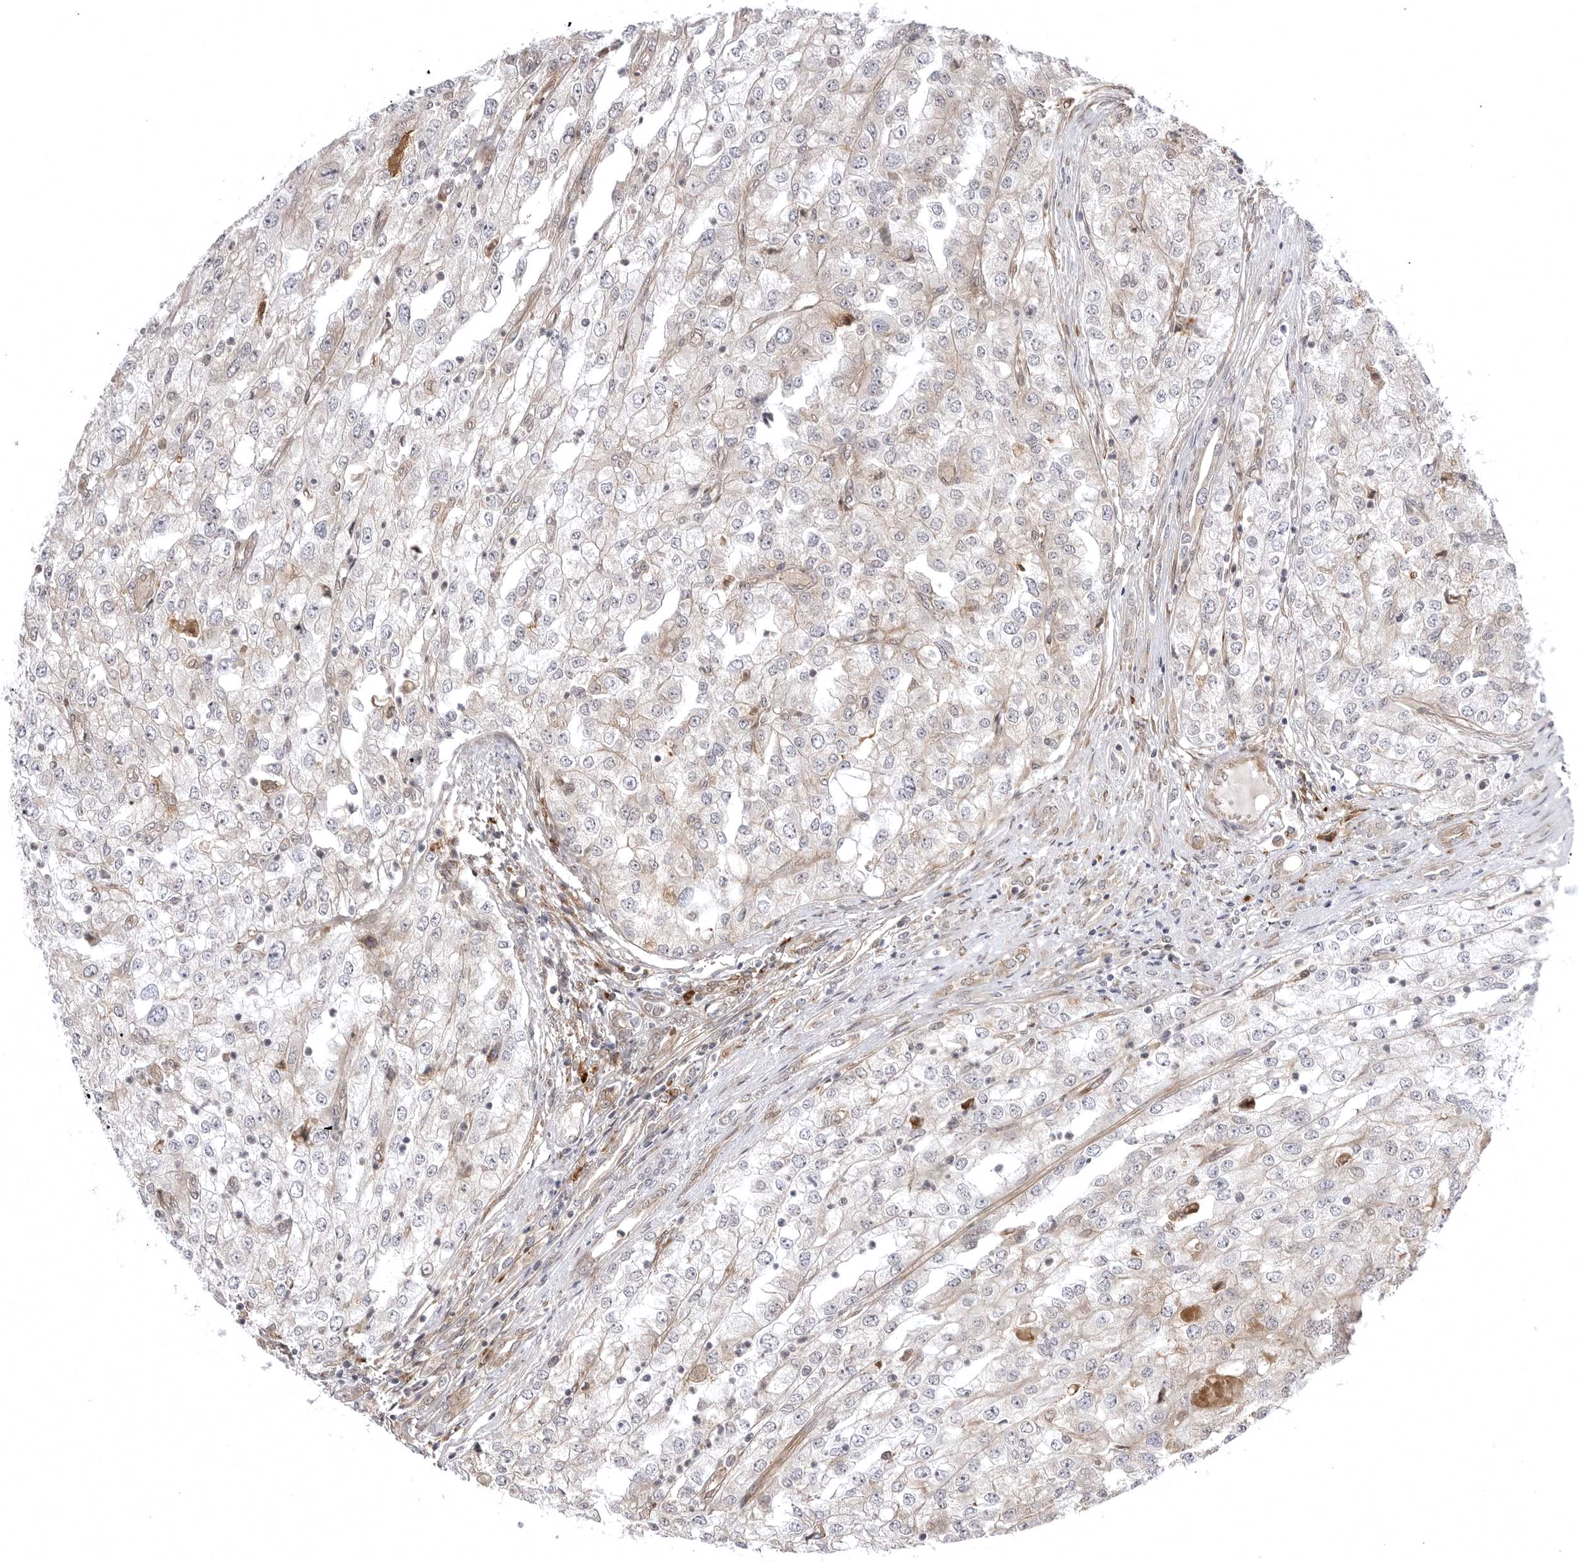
{"staining": {"intensity": "weak", "quantity": "25%-75%", "location": "cytoplasmic/membranous"}, "tissue": "renal cancer", "cell_type": "Tumor cells", "image_type": "cancer", "snomed": [{"axis": "morphology", "description": "Adenocarcinoma, NOS"}, {"axis": "topography", "description": "Kidney"}], "caption": "Renal cancer (adenocarcinoma) stained with a brown dye displays weak cytoplasmic/membranous positive expression in approximately 25%-75% of tumor cells.", "gene": "ARL5A", "patient": {"sex": "female", "age": 54}}